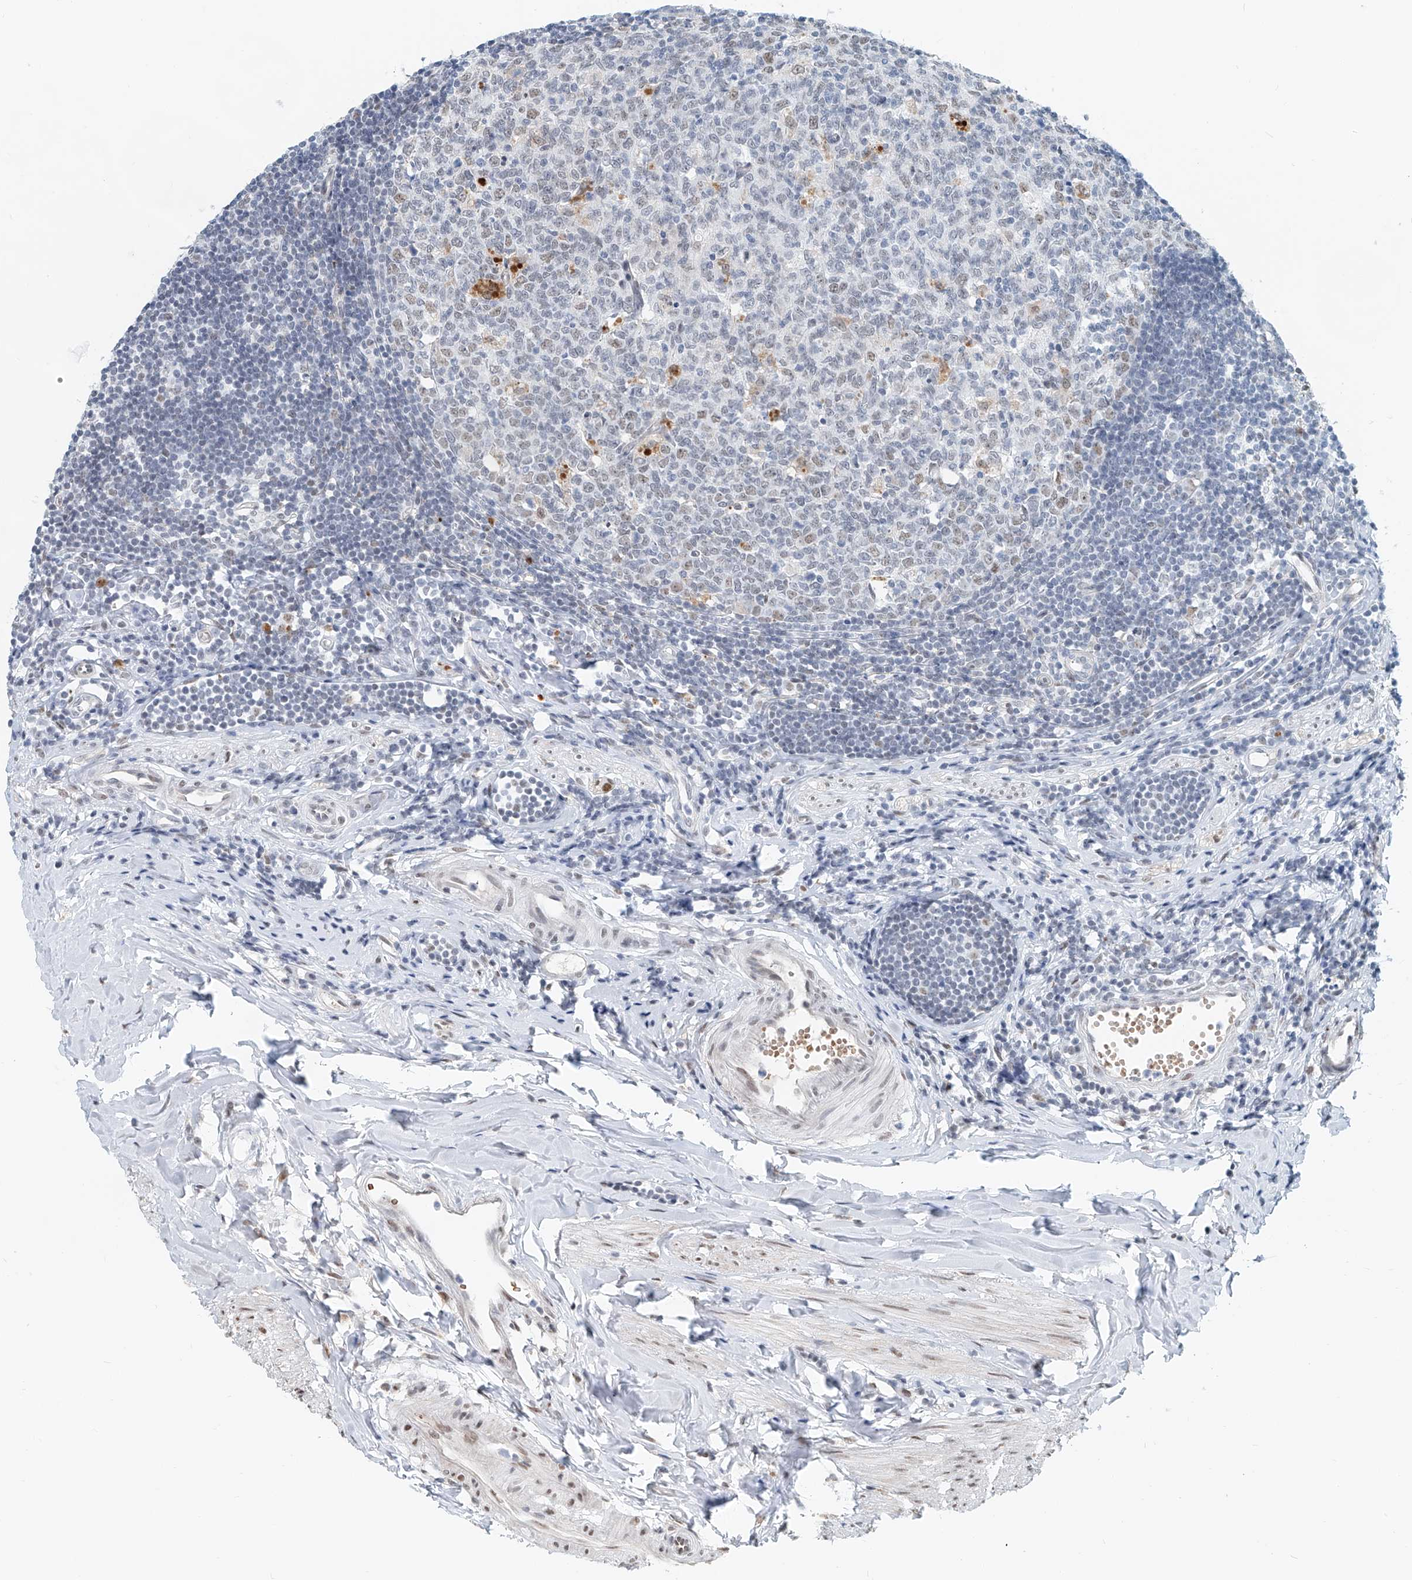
{"staining": {"intensity": "weak", "quantity": "<25%", "location": "cytoplasmic/membranous"}, "tissue": "appendix", "cell_type": "Glandular cells", "image_type": "normal", "snomed": [{"axis": "morphology", "description": "Normal tissue, NOS"}, {"axis": "topography", "description": "Appendix"}], "caption": "This histopathology image is of unremarkable appendix stained with IHC to label a protein in brown with the nuclei are counter-stained blue. There is no expression in glandular cells.", "gene": "SASH1", "patient": {"sex": "female", "age": 54}}